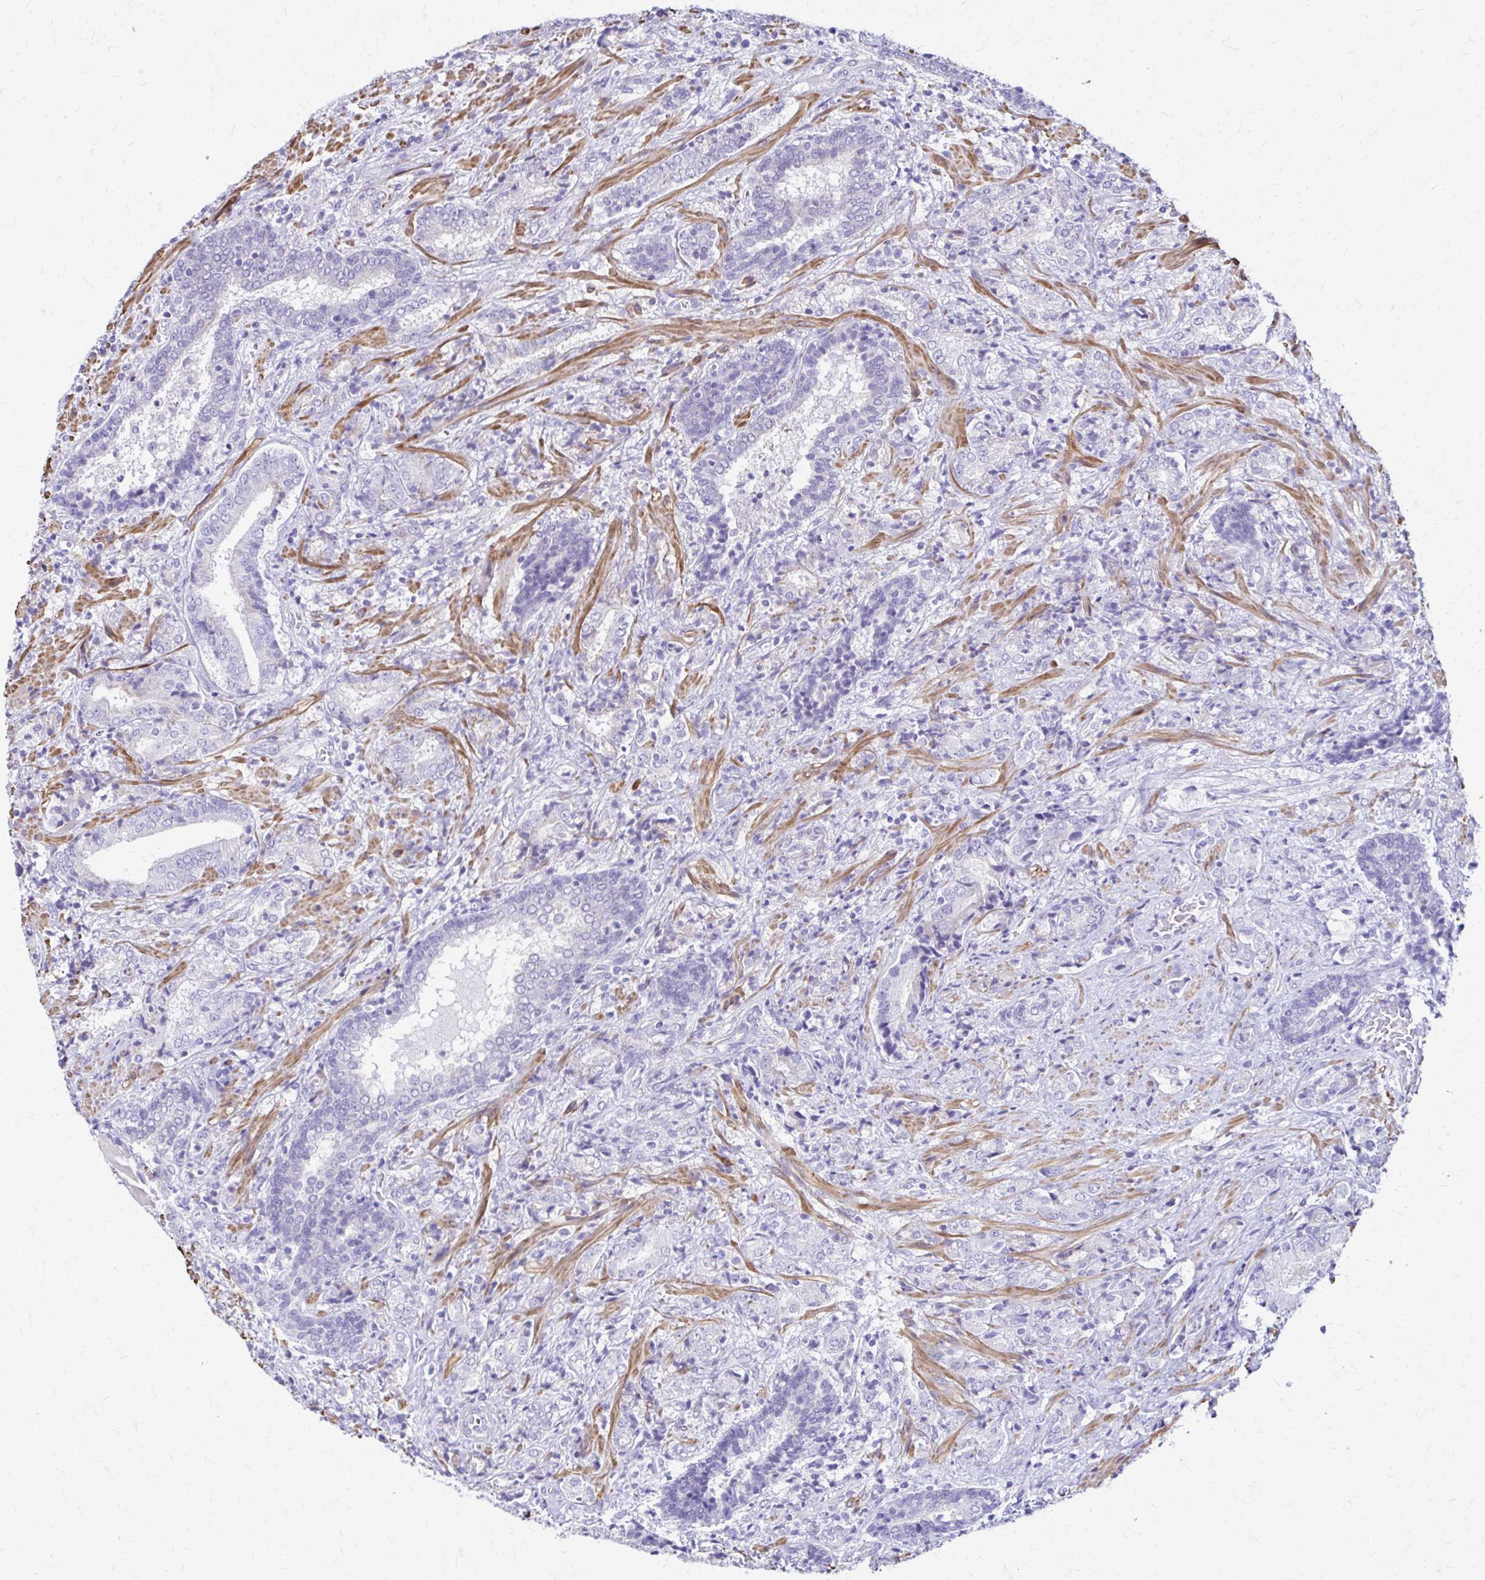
{"staining": {"intensity": "negative", "quantity": "none", "location": "none"}, "tissue": "prostate cancer", "cell_type": "Tumor cells", "image_type": "cancer", "snomed": [{"axis": "morphology", "description": "Adenocarcinoma, High grade"}, {"axis": "topography", "description": "Prostate"}], "caption": "DAB immunohistochemical staining of human prostate cancer shows no significant expression in tumor cells. (DAB (3,3'-diaminobenzidine) IHC with hematoxylin counter stain).", "gene": "DSP", "patient": {"sex": "male", "age": 62}}